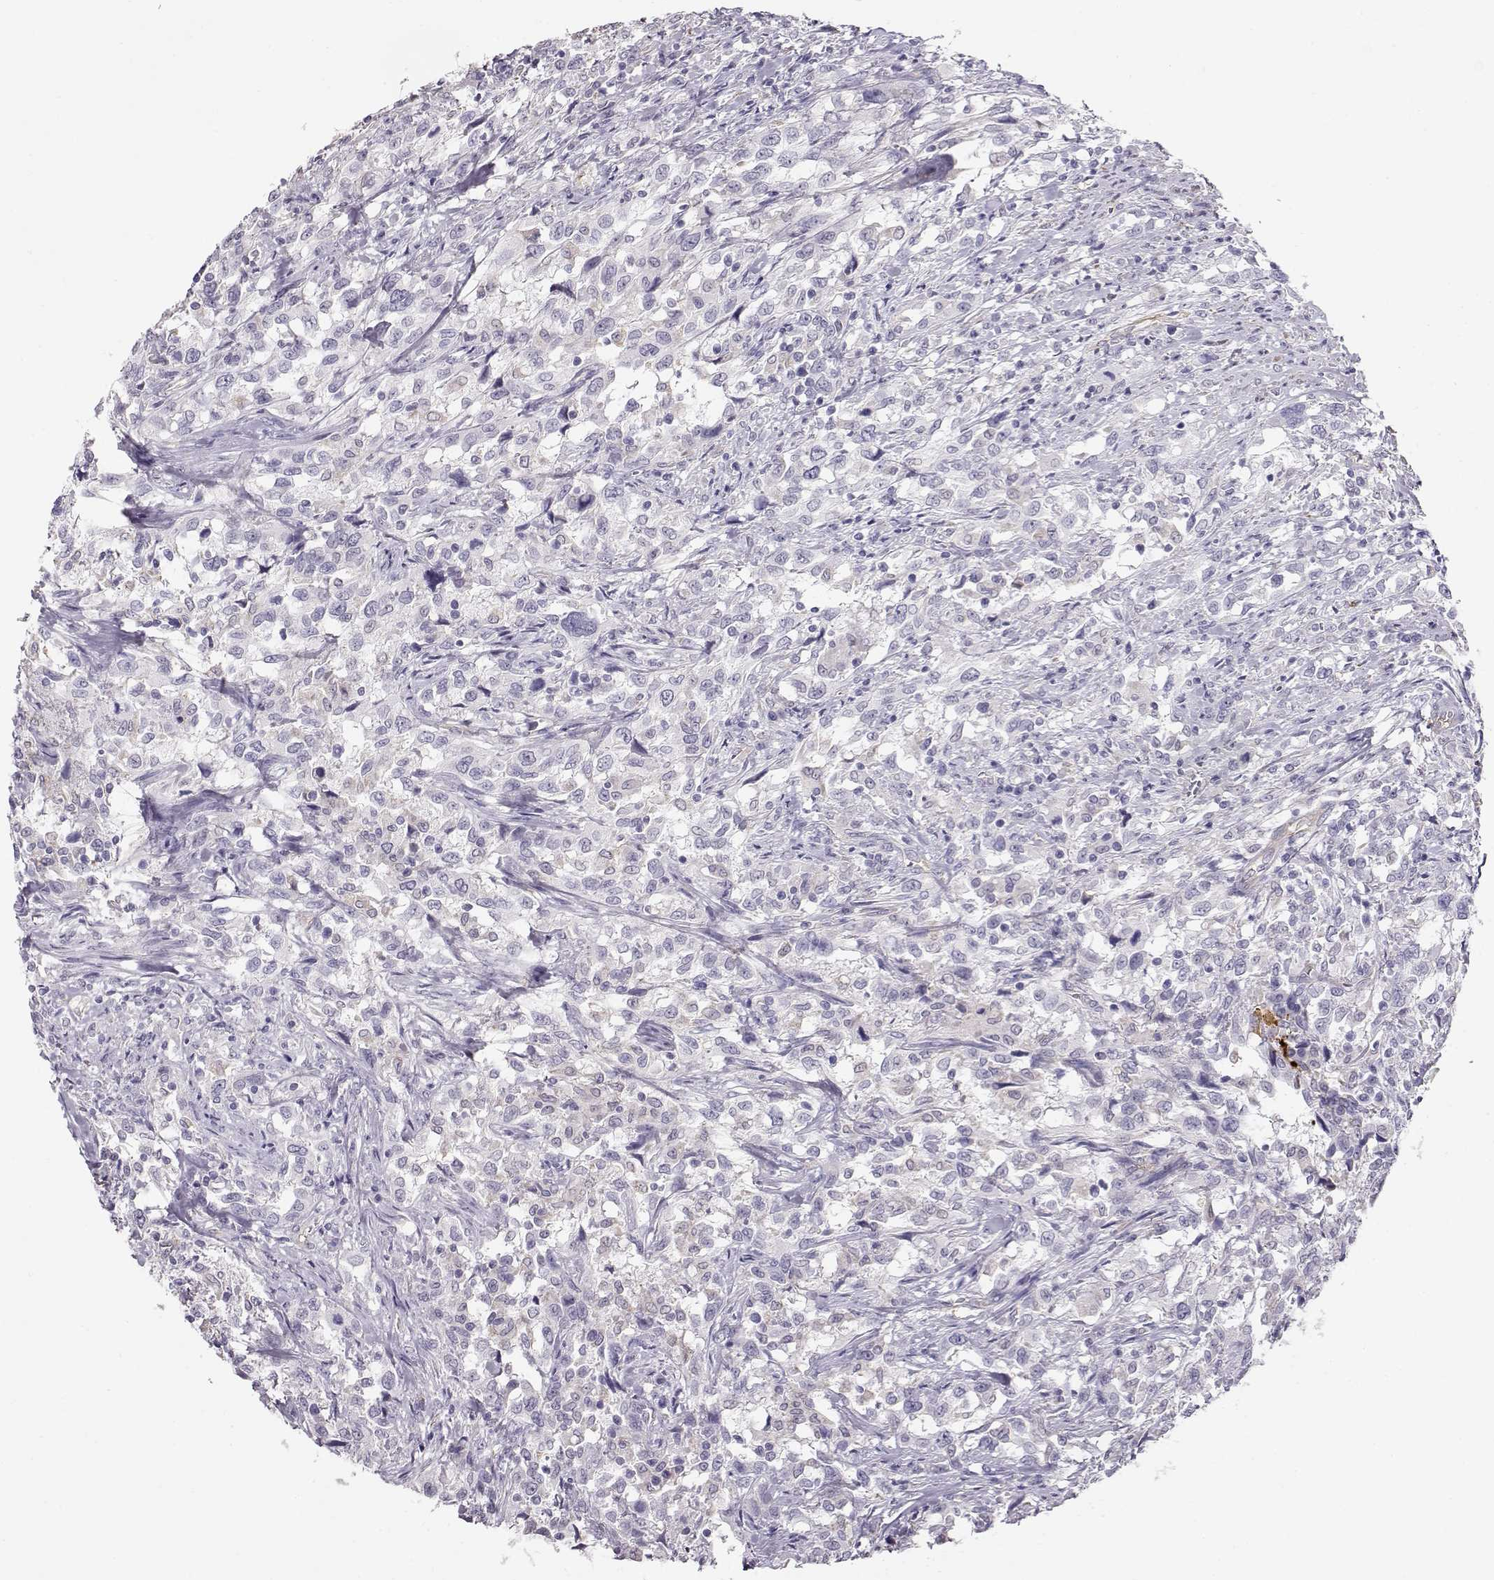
{"staining": {"intensity": "negative", "quantity": "none", "location": "none"}, "tissue": "urothelial cancer", "cell_type": "Tumor cells", "image_type": "cancer", "snomed": [{"axis": "morphology", "description": "Urothelial carcinoma, NOS"}, {"axis": "morphology", "description": "Urothelial carcinoma, High grade"}, {"axis": "topography", "description": "Urinary bladder"}], "caption": "Immunohistochemistry photomicrograph of human urothelial cancer stained for a protein (brown), which reveals no expression in tumor cells.", "gene": "RBM44", "patient": {"sex": "female", "age": 64}}